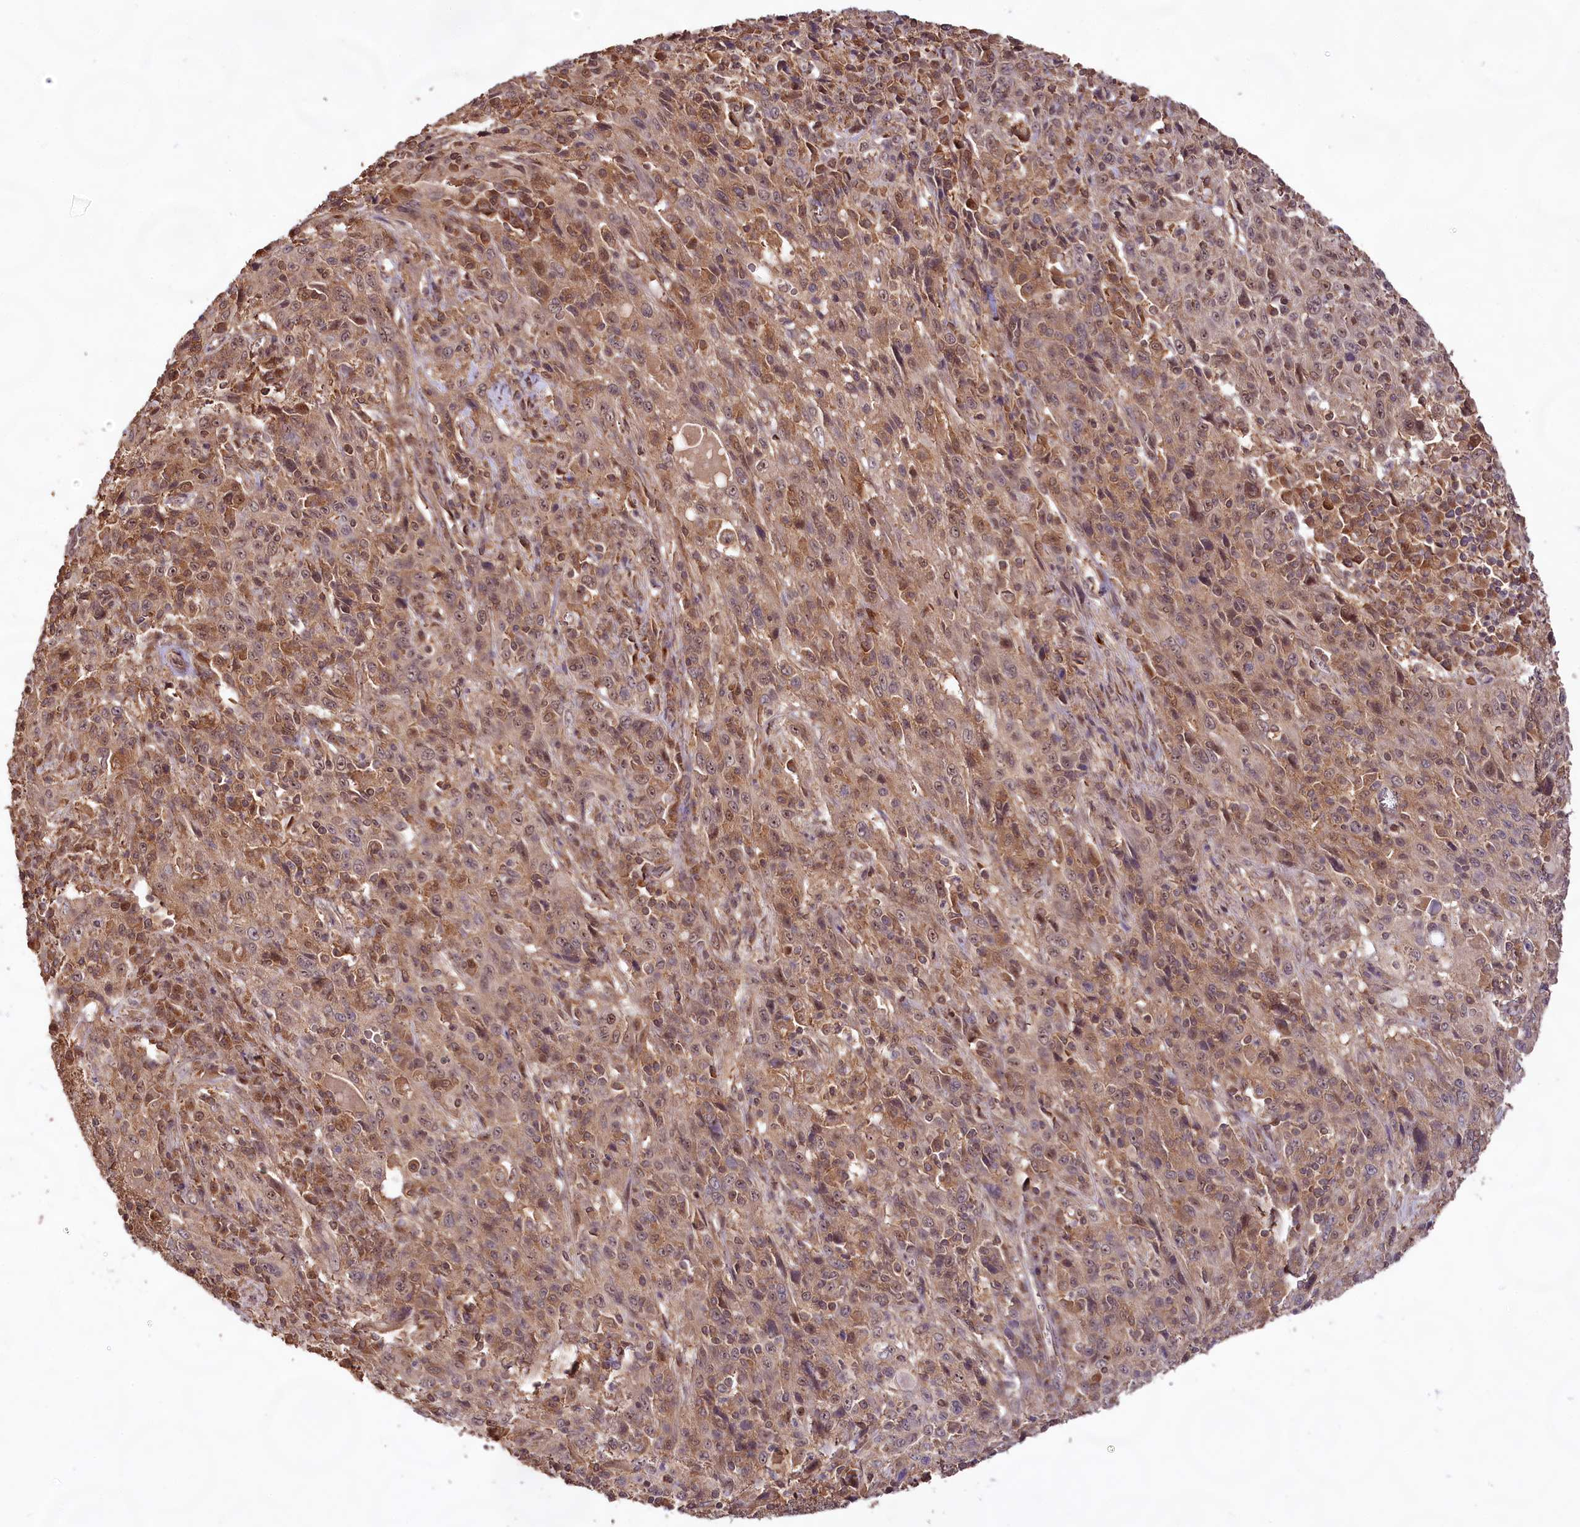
{"staining": {"intensity": "moderate", "quantity": ">75%", "location": "cytoplasmic/membranous,nuclear"}, "tissue": "cervical cancer", "cell_type": "Tumor cells", "image_type": "cancer", "snomed": [{"axis": "morphology", "description": "Squamous cell carcinoma, NOS"}, {"axis": "topography", "description": "Cervix"}], "caption": "Immunohistochemistry (IHC) (DAB) staining of squamous cell carcinoma (cervical) demonstrates moderate cytoplasmic/membranous and nuclear protein positivity in approximately >75% of tumor cells.", "gene": "RRP8", "patient": {"sex": "female", "age": 46}}